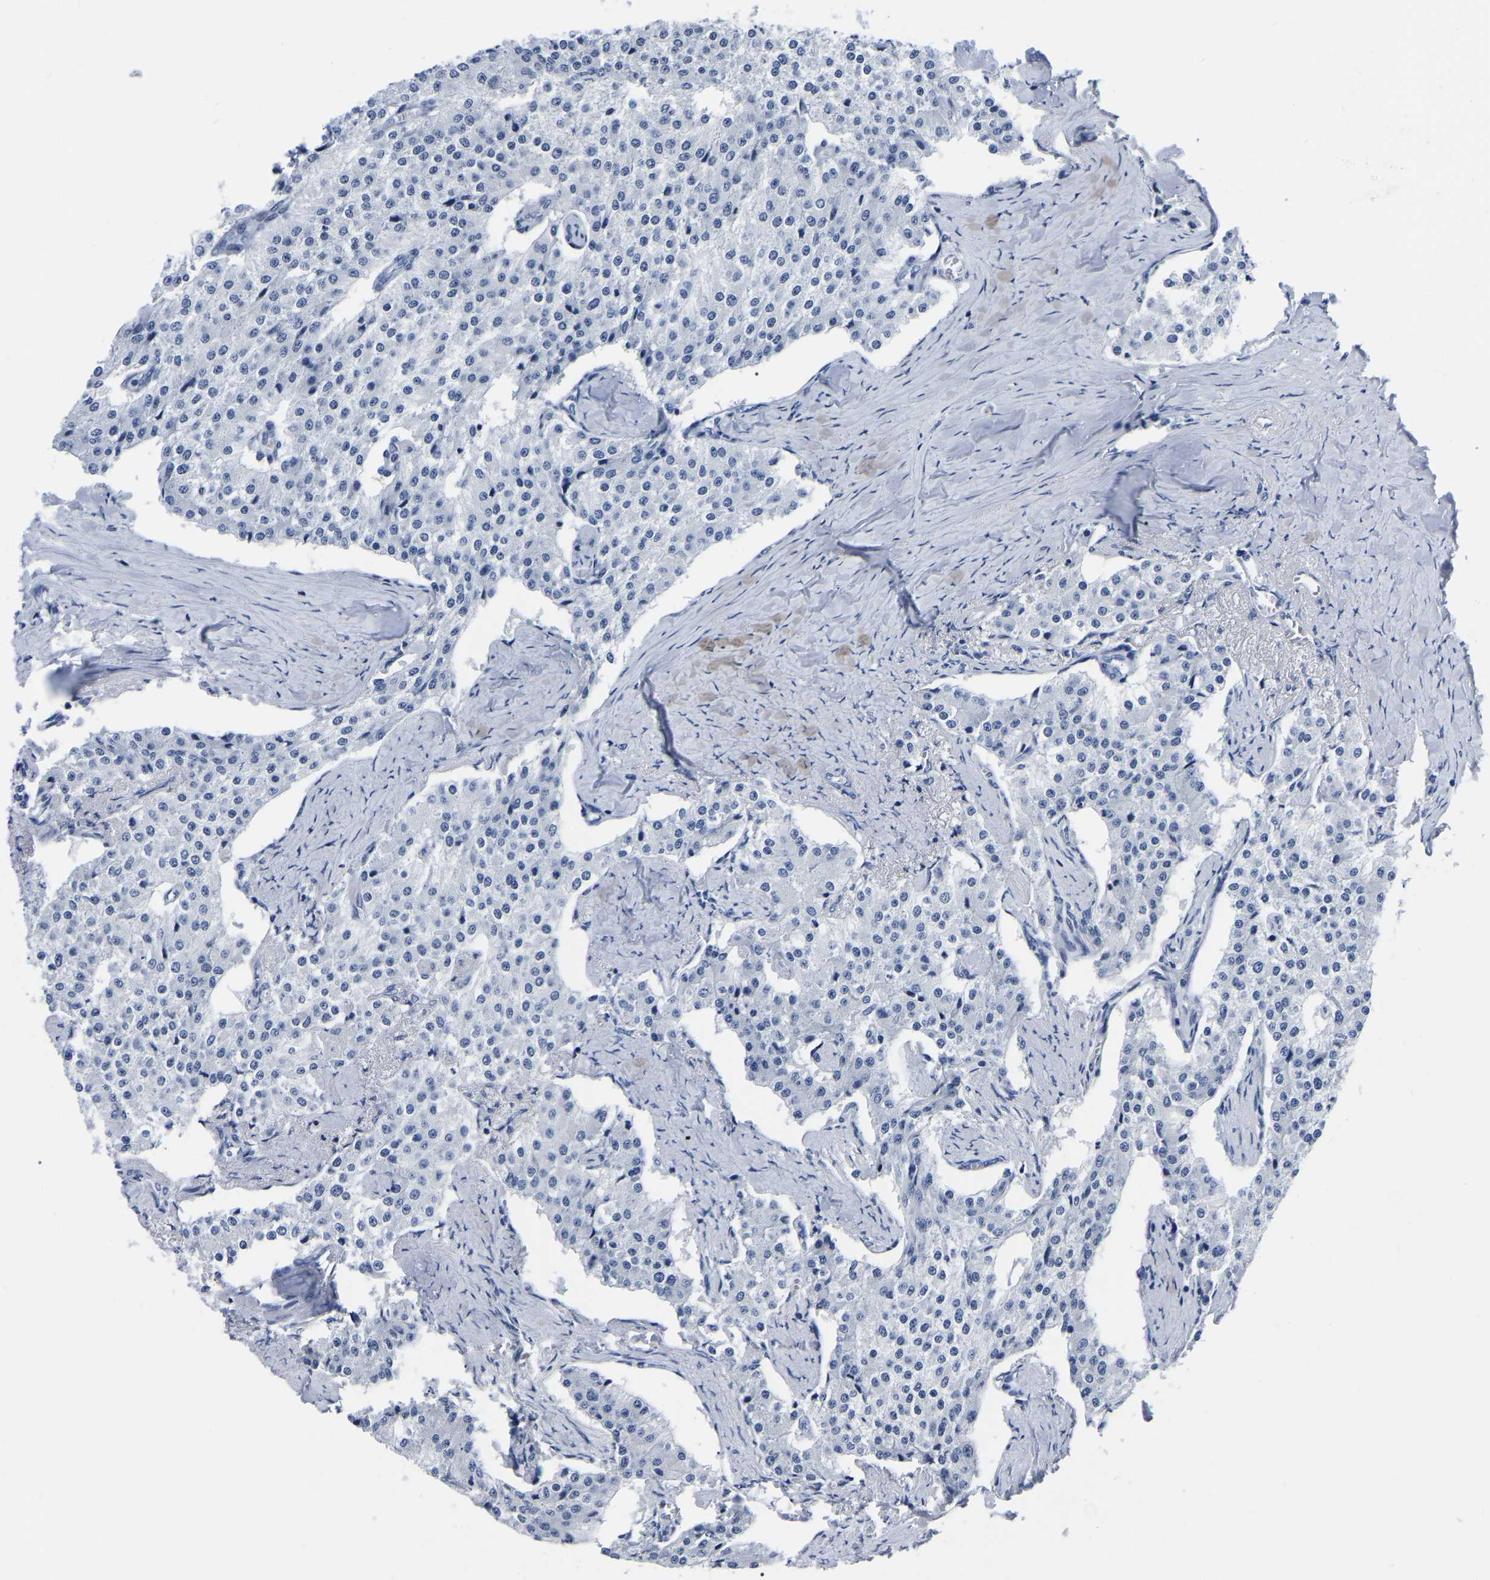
{"staining": {"intensity": "negative", "quantity": "none", "location": "none"}, "tissue": "carcinoid", "cell_type": "Tumor cells", "image_type": "cancer", "snomed": [{"axis": "morphology", "description": "Carcinoid, malignant, NOS"}, {"axis": "topography", "description": "Colon"}], "caption": "Immunohistochemical staining of carcinoid exhibits no significant positivity in tumor cells.", "gene": "IMPG2", "patient": {"sex": "female", "age": 52}}